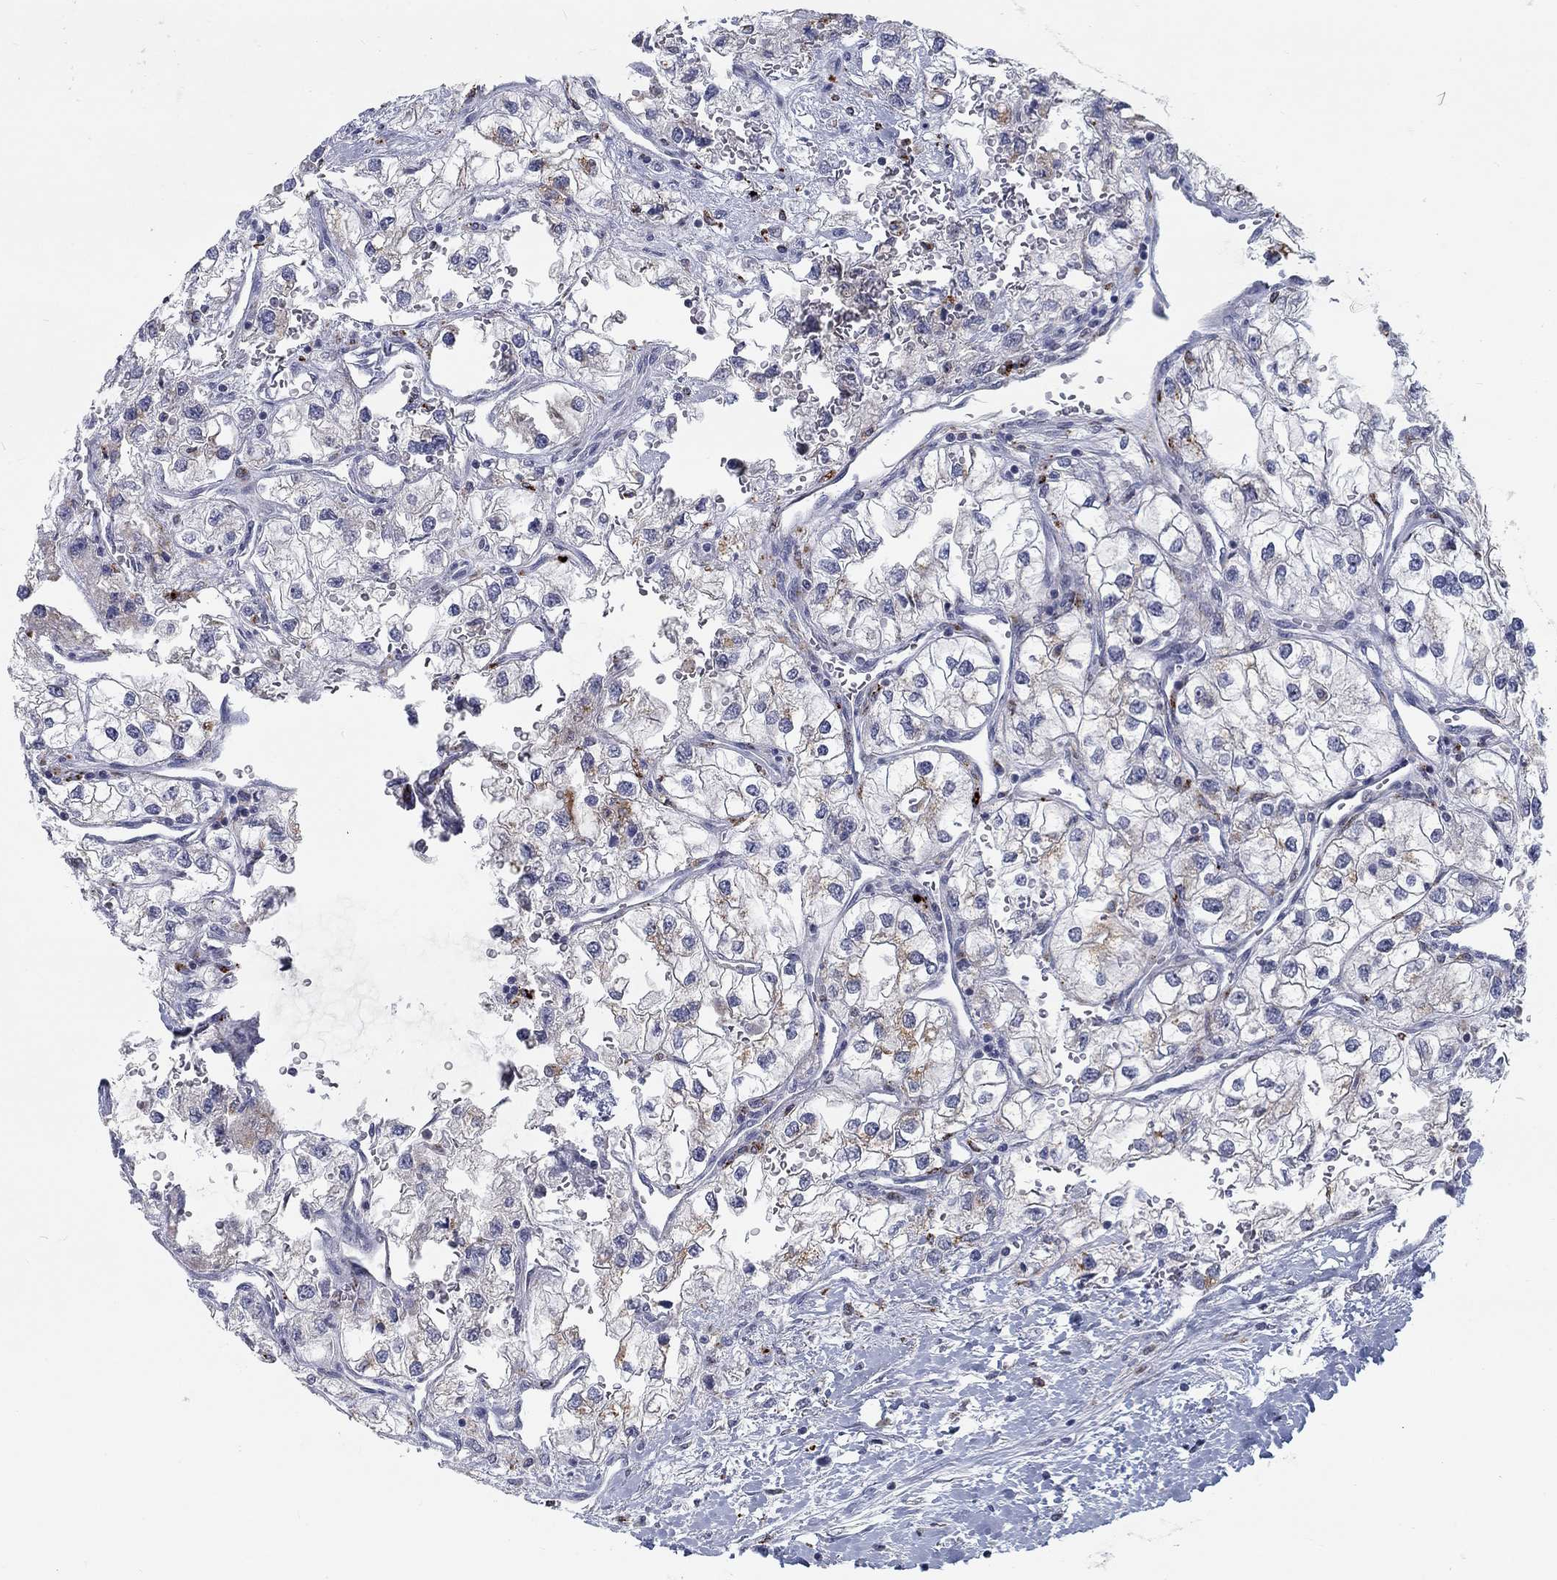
{"staining": {"intensity": "moderate", "quantity": "<25%", "location": "cytoplasmic/membranous"}, "tissue": "renal cancer", "cell_type": "Tumor cells", "image_type": "cancer", "snomed": [{"axis": "morphology", "description": "Adenocarcinoma, NOS"}, {"axis": "topography", "description": "Kidney"}], "caption": "Protein staining by immunohistochemistry shows moderate cytoplasmic/membranous staining in approximately <25% of tumor cells in renal cancer.", "gene": "MTSS2", "patient": {"sex": "male", "age": 59}}